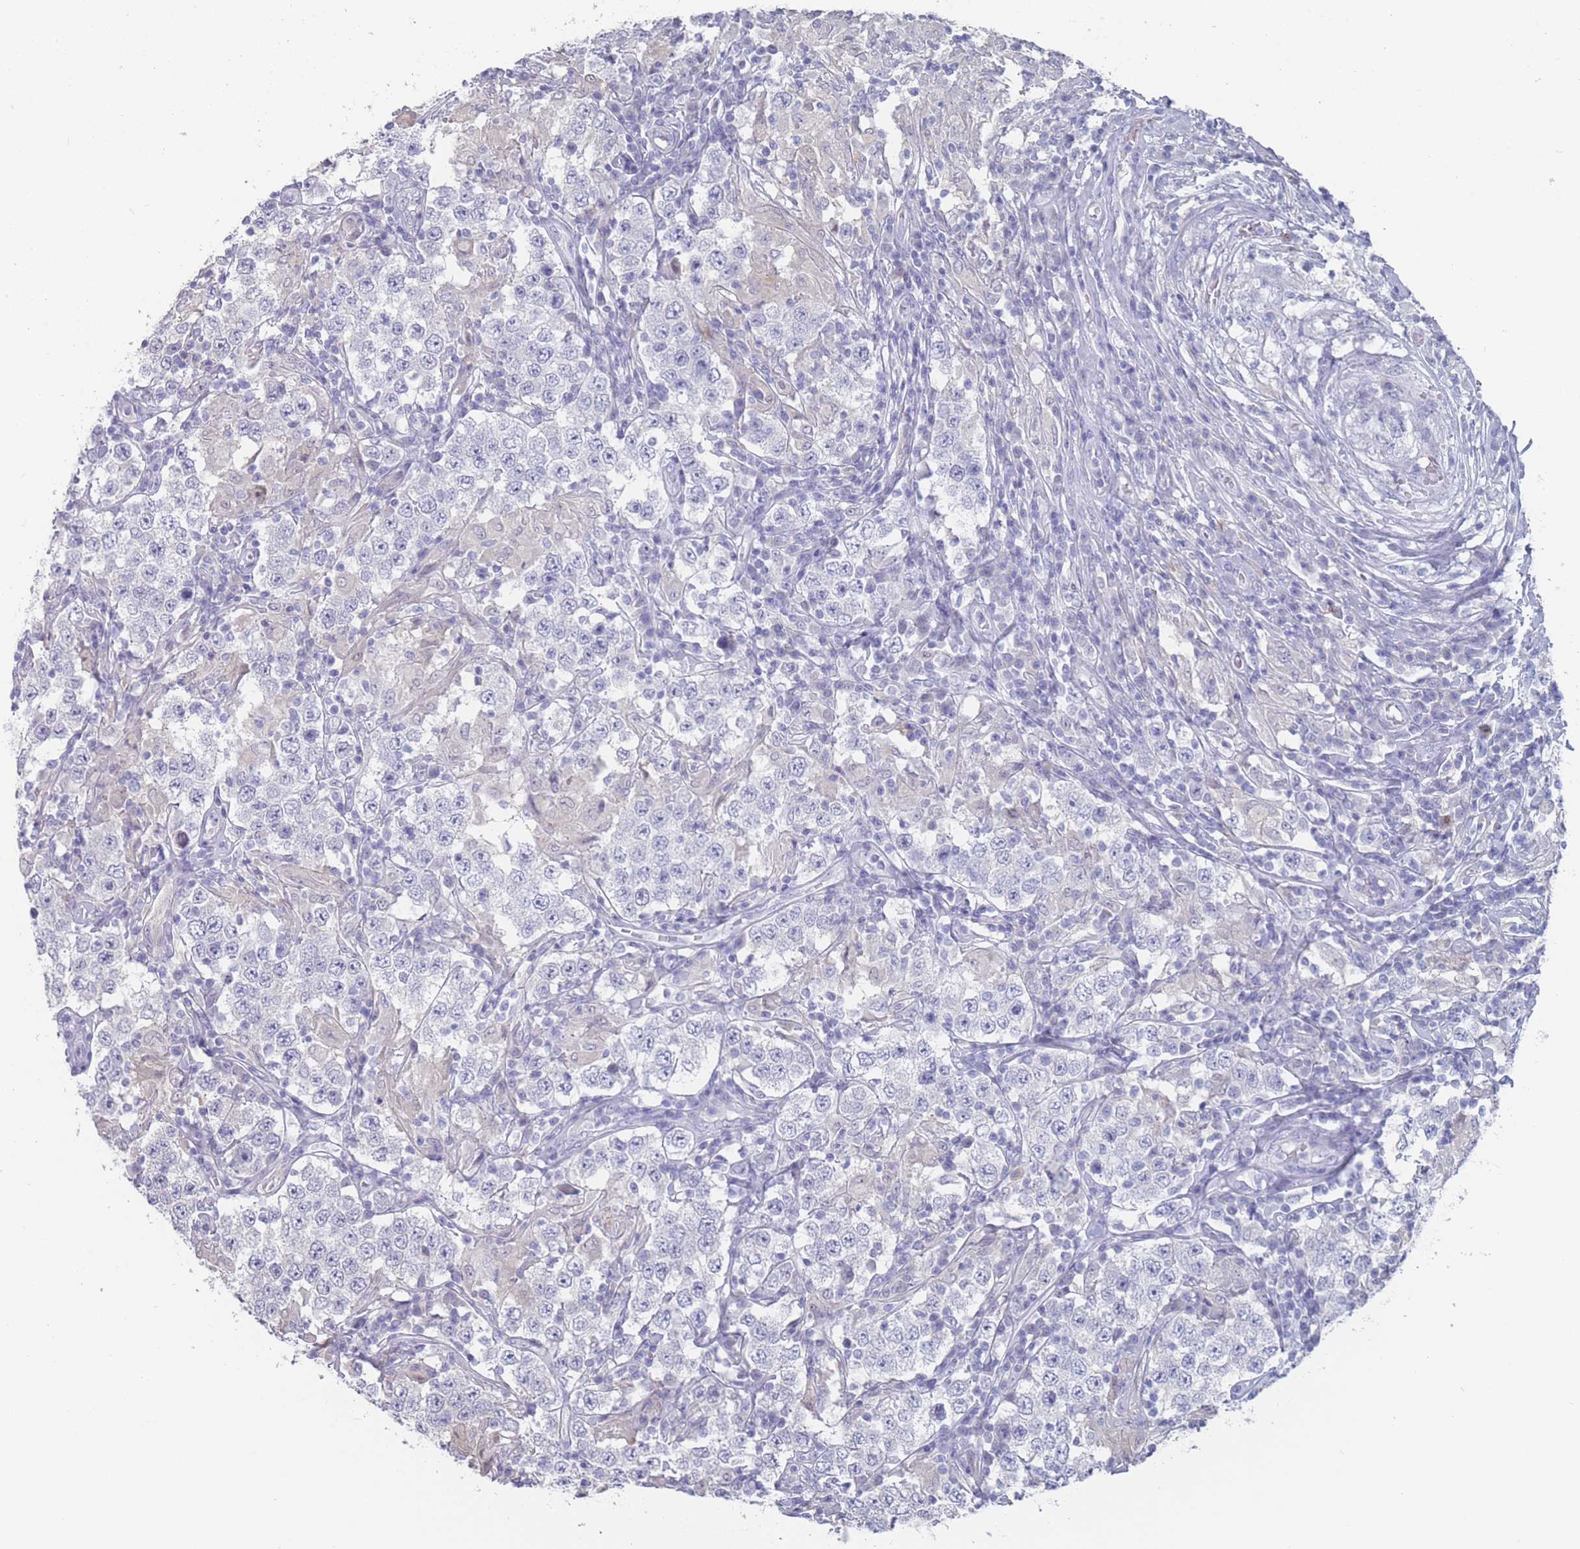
{"staining": {"intensity": "negative", "quantity": "none", "location": "none"}, "tissue": "testis cancer", "cell_type": "Tumor cells", "image_type": "cancer", "snomed": [{"axis": "morphology", "description": "Seminoma, NOS"}, {"axis": "morphology", "description": "Carcinoma, Embryonal, NOS"}, {"axis": "topography", "description": "Testis"}], "caption": "Testis cancer (embryonal carcinoma) was stained to show a protein in brown. There is no significant expression in tumor cells.", "gene": "CYP51A1", "patient": {"sex": "male", "age": 41}}